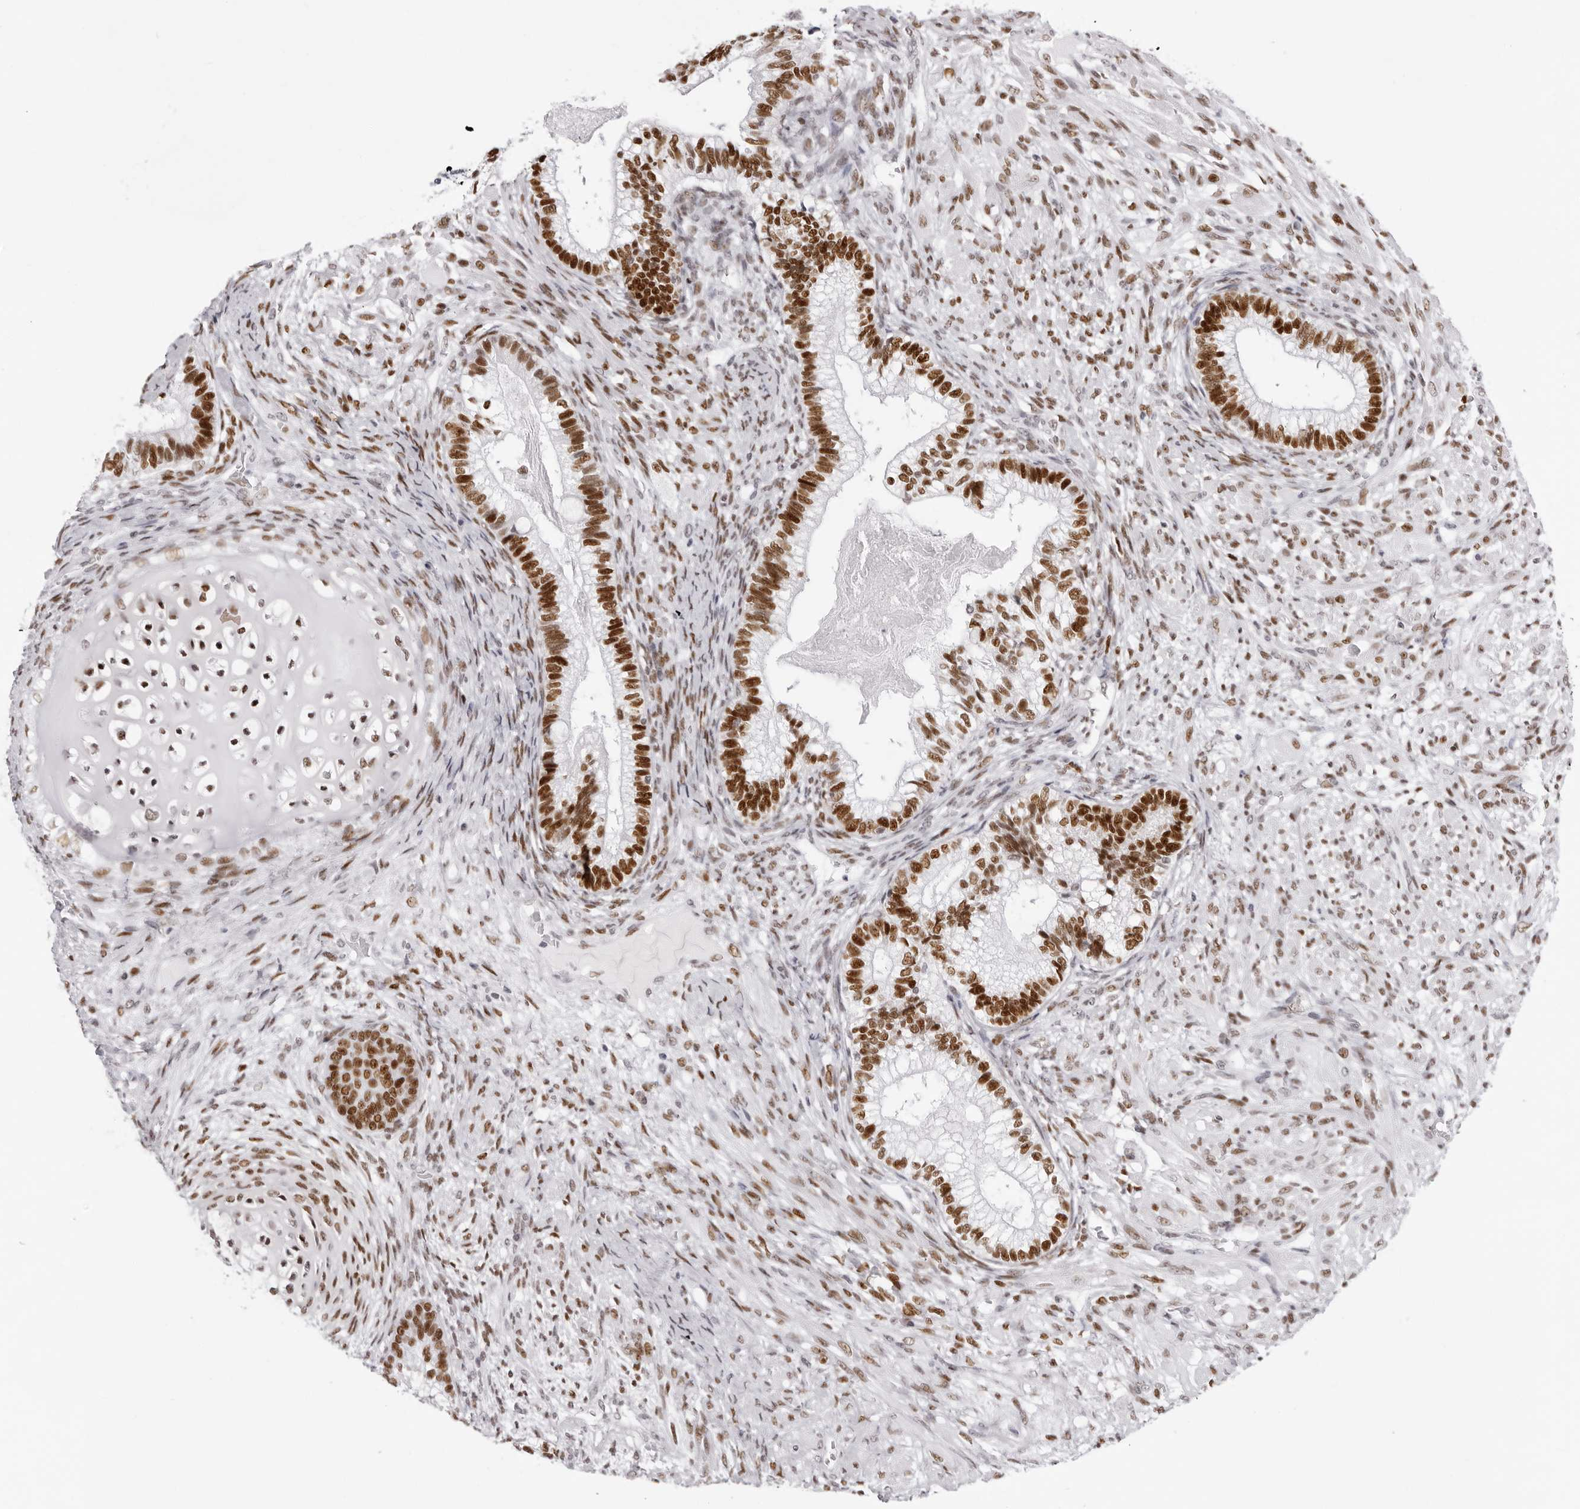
{"staining": {"intensity": "strong", "quantity": ">75%", "location": "nuclear"}, "tissue": "testis cancer", "cell_type": "Tumor cells", "image_type": "cancer", "snomed": [{"axis": "morphology", "description": "Seminoma, NOS"}, {"axis": "morphology", "description": "Carcinoma, Embryonal, NOS"}, {"axis": "topography", "description": "Testis"}], "caption": "Immunohistochemical staining of testis cancer exhibits high levels of strong nuclear positivity in approximately >75% of tumor cells.", "gene": "IRF2BP2", "patient": {"sex": "male", "age": 28}}